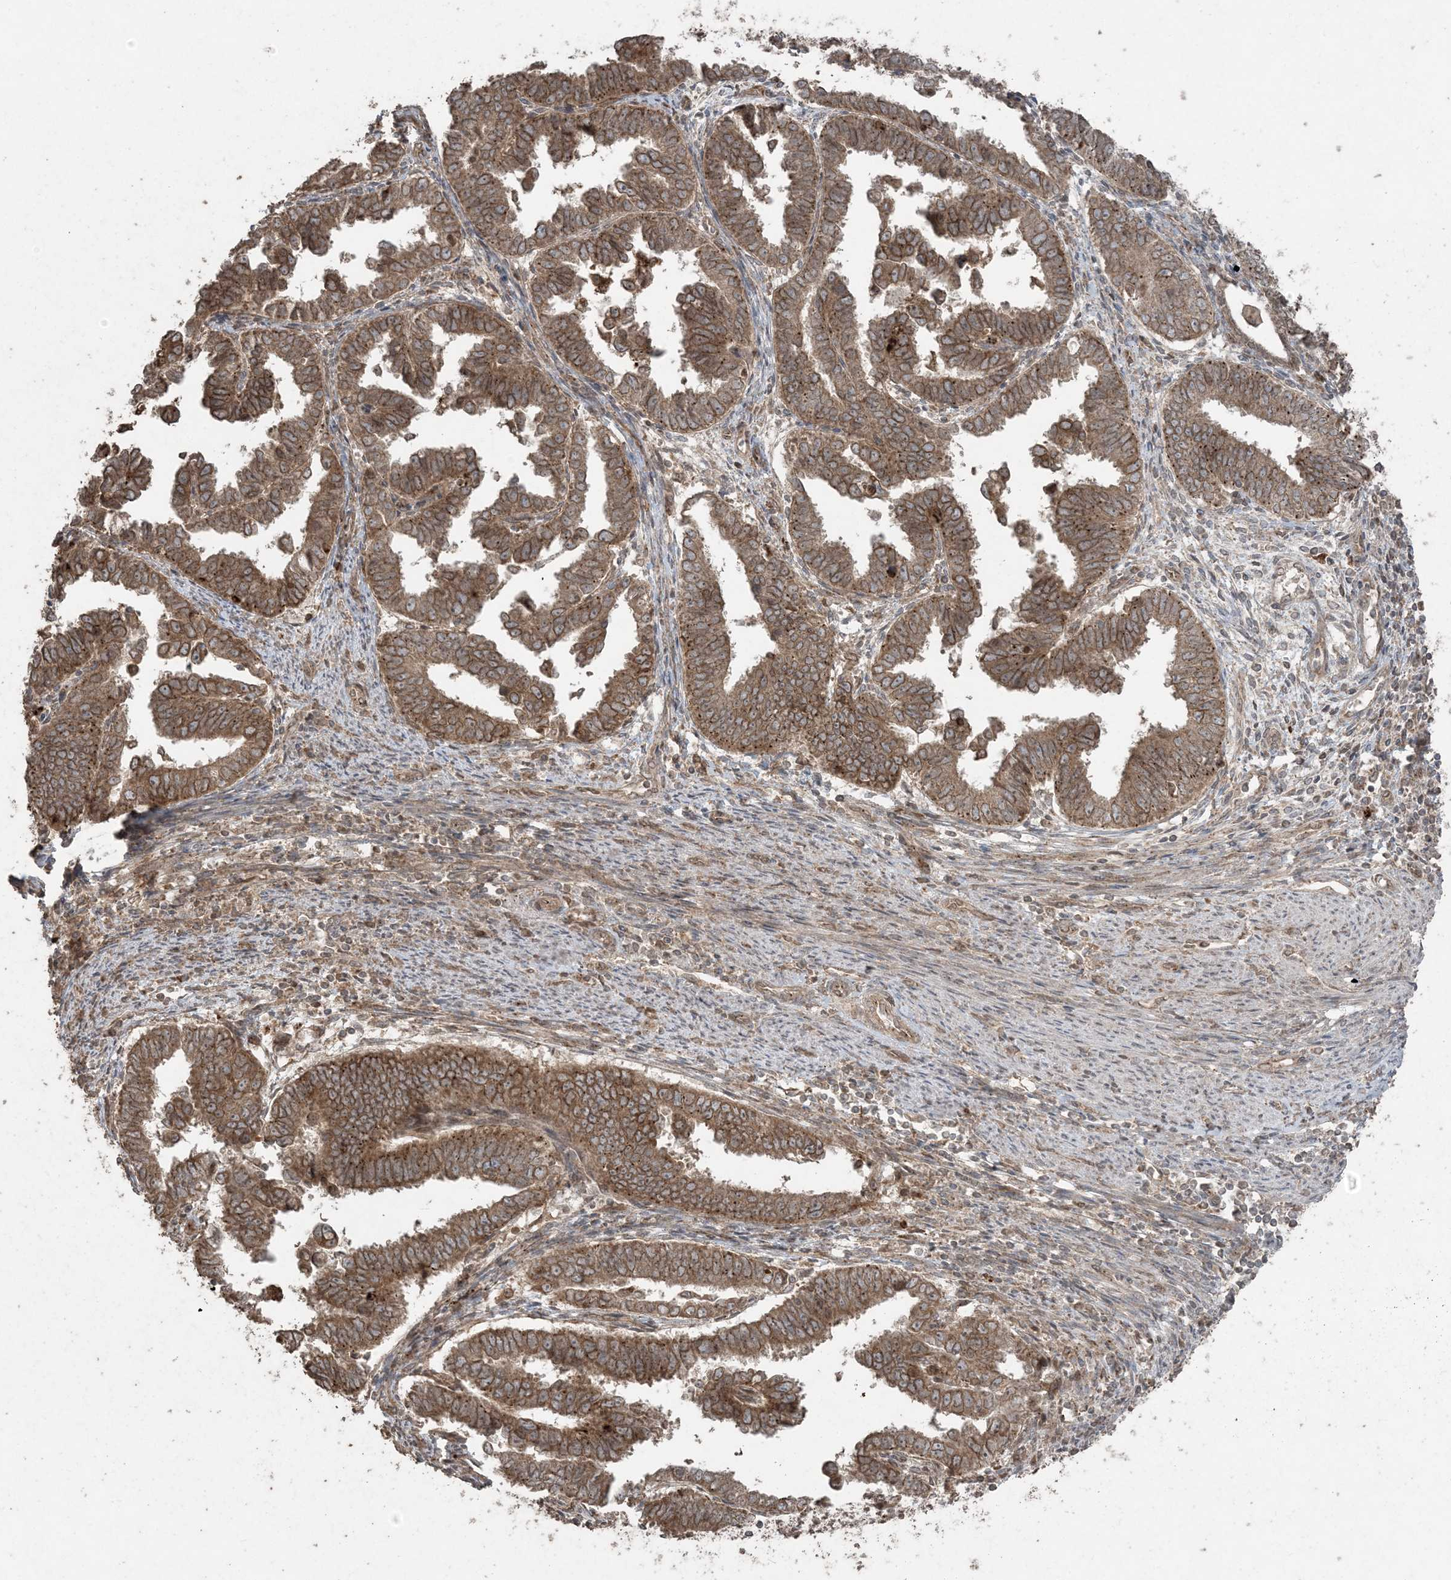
{"staining": {"intensity": "moderate", "quantity": ">75%", "location": "cytoplasmic/membranous"}, "tissue": "endometrial cancer", "cell_type": "Tumor cells", "image_type": "cancer", "snomed": [{"axis": "morphology", "description": "Adenocarcinoma, NOS"}, {"axis": "topography", "description": "Endometrium"}], "caption": "Protein expression analysis of human endometrial cancer reveals moderate cytoplasmic/membranous staining in about >75% of tumor cells. (DAB IHC, brown staining for protein, blue staining for nuclei).", "gene": "DDX19B", "patient": {"sex": "female", "age": 75}}